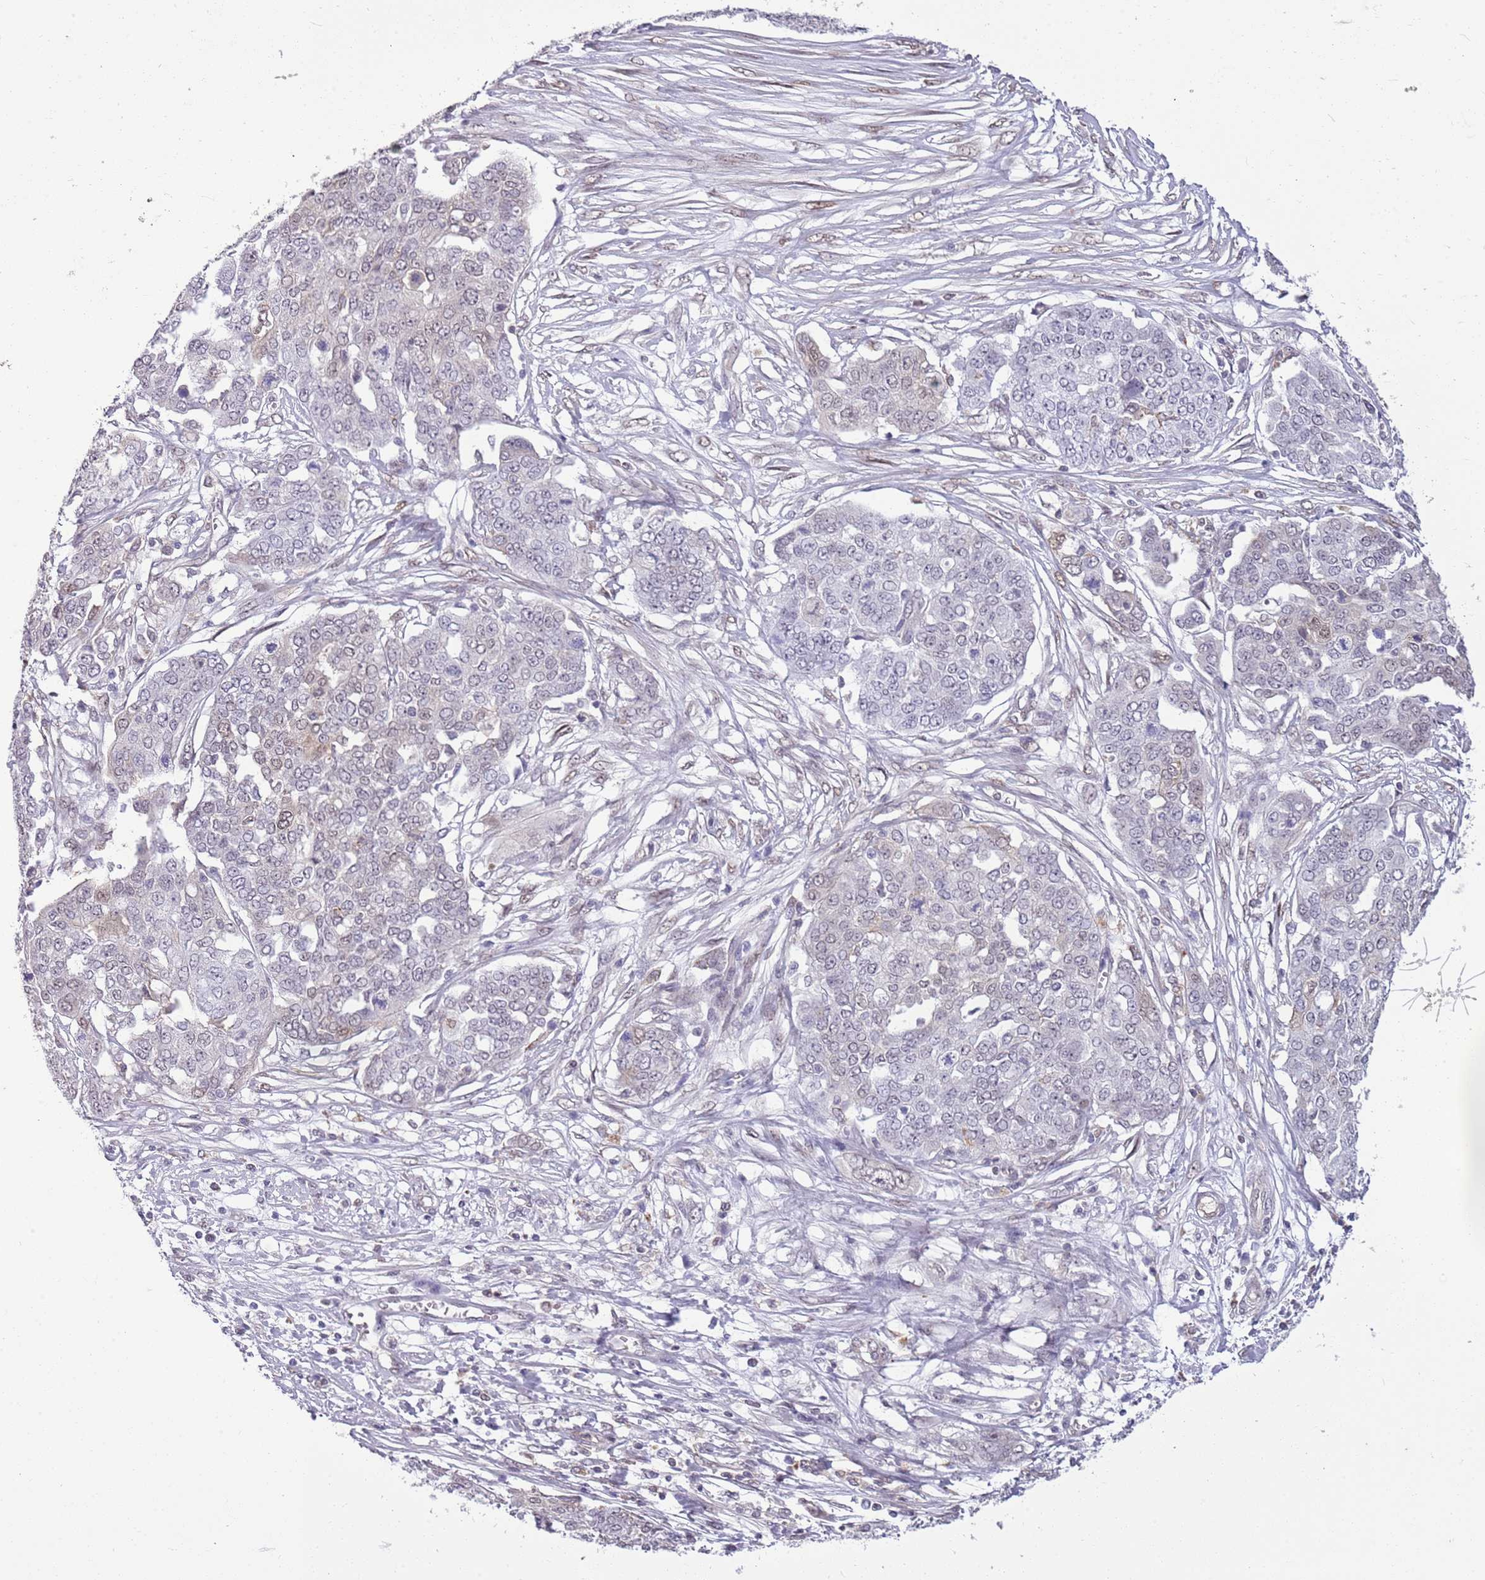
{"staining": {"intensity": "moderate", "quantity": "<25%", "location": "nuclear"}, "tissue": "ovarian cancer", "cell_type": "Tumor cells", "image_type": "cancer", "snomed": [{"axis": "morphology", "description": "Cystadenocarcinoma, serous, NOS"}, {"axis": "topography", "description": "Soft tissue"}, {"axis": "topography", "description": "Ovary"}], "caption": "Immunohistochemistry staining of ovarian cancer (serous cystadenocarcinoma), which reveals low levels of moderate nuclear expression in approximately <25% of tumor cells indicating moderate nuclear protein positivity. The staining was performed using DAB (3,3'-diaminobenzidine) (brown) for protein detection and nuclei were counterstained in hematoxylin (blue).", "gene": "DHX32", "patient": {"sex": "female", "age": 57}}